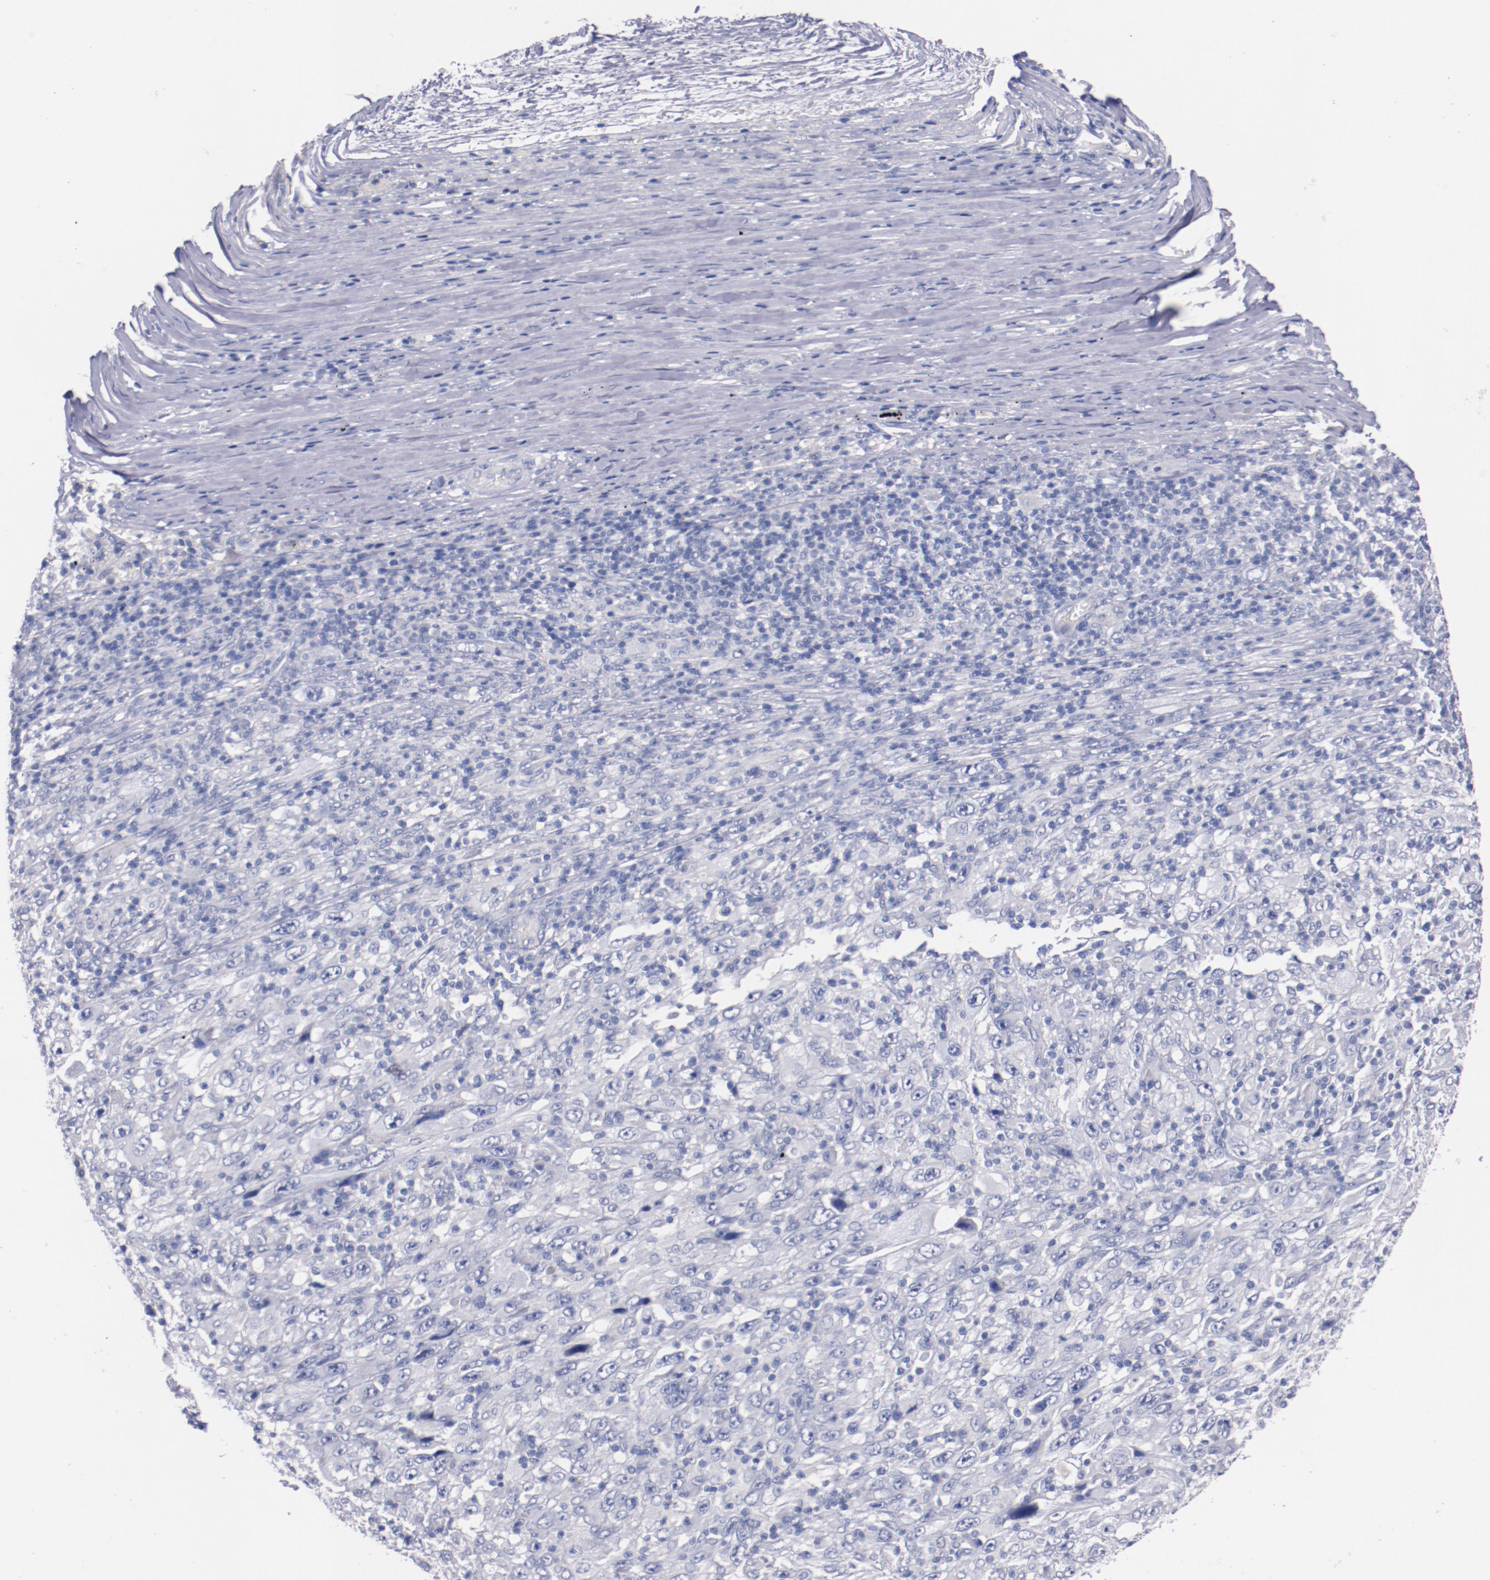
{"staining": {"intensity": "negative", "quantity": "none", "location": "none"}, "tissue": "melanoma", "cell_type": "Tumor cells", "image_type": "cancer", "snomed": [{"axis": "morphology", "description": "Malignant melanoma, Metastatic site"}, {"axis": "topography", "description": "Skin"}], "caption": "Tumor cells are negative for brown protein staining in melanoma. The staining is performed using DAB brown chromogen with nuclei counter-stained in using hematoxylin.", "gene": "CNTNAP2", "patient": {"sex": "female", "age": 56}}